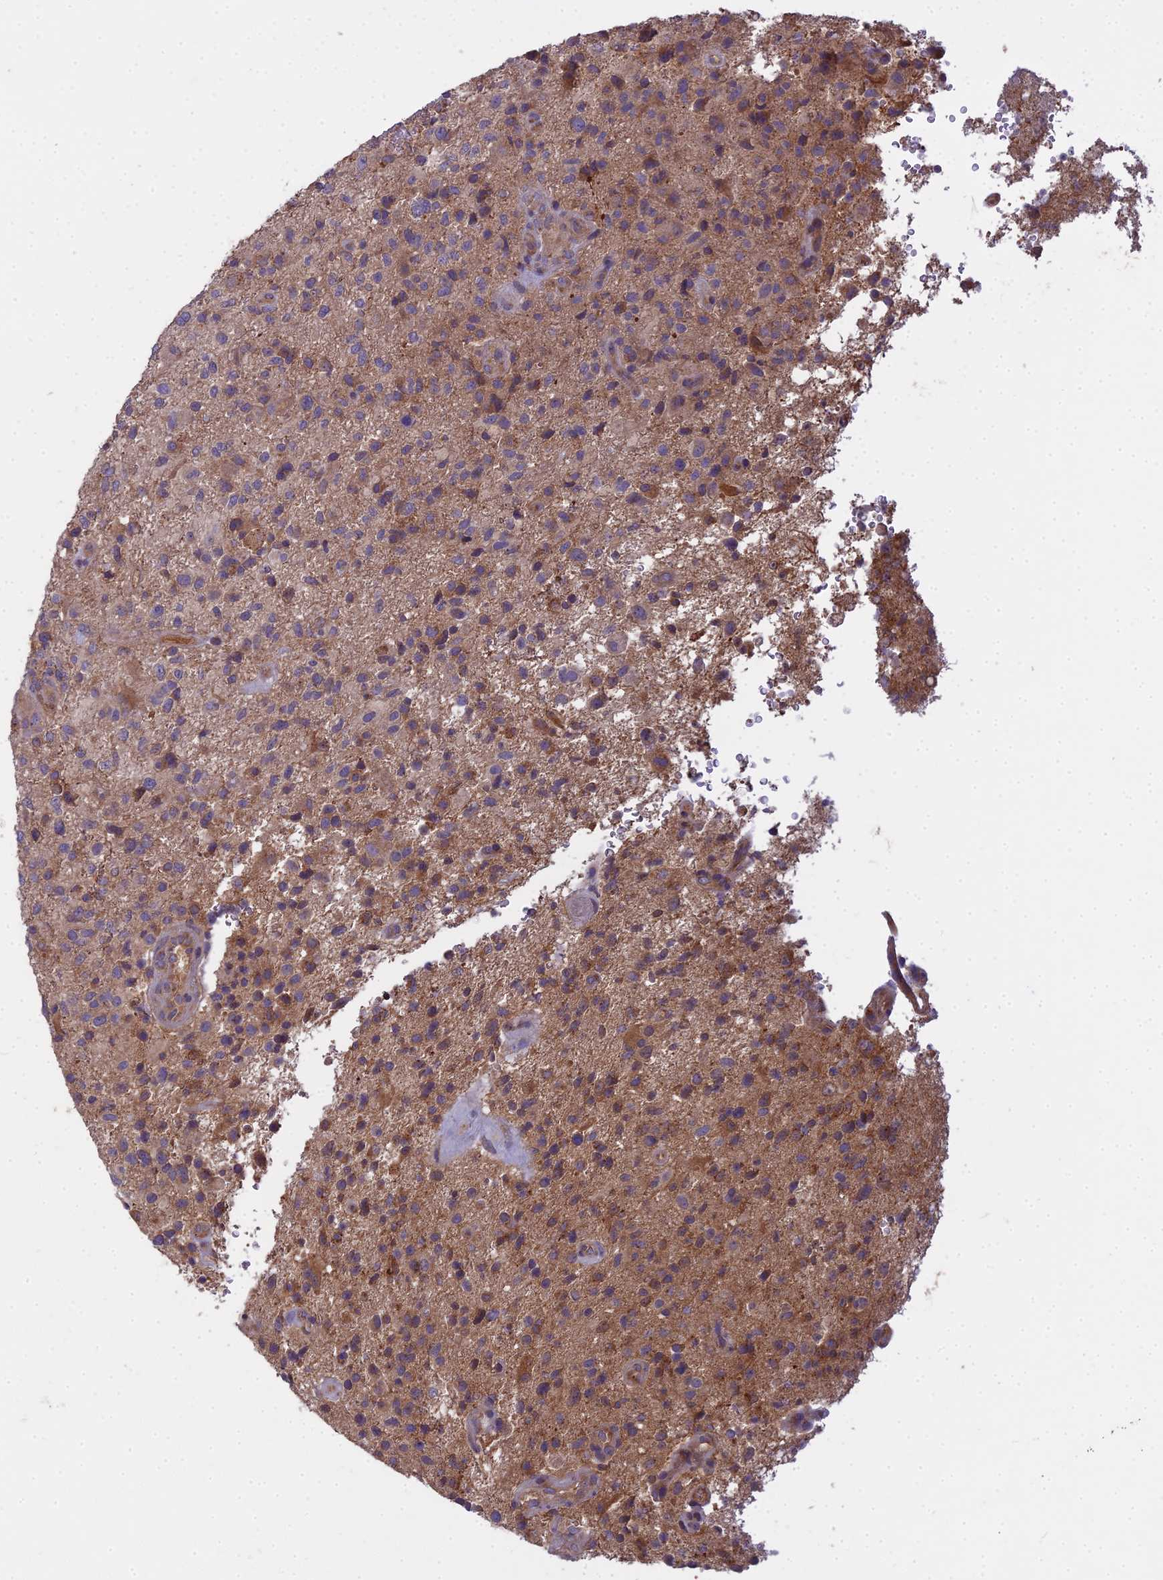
{"staining": {"intensity": "weak", "quantity": "<25%", "location": "cytoplasmic/membranous"}, "tissue": "glioma", "cell_type": "Tumor cells", "image_type": "cancer", "snomed": [{"axis": "morphology", "description": "Glioma, malignant, High grade"}, {"axis": "topography", "description": "Brain"}], "caption": "Tumor cells show no significant protein expression in glioma.", "gene": "CCDC167", "patient": {"sex": "male", "age": 47}}